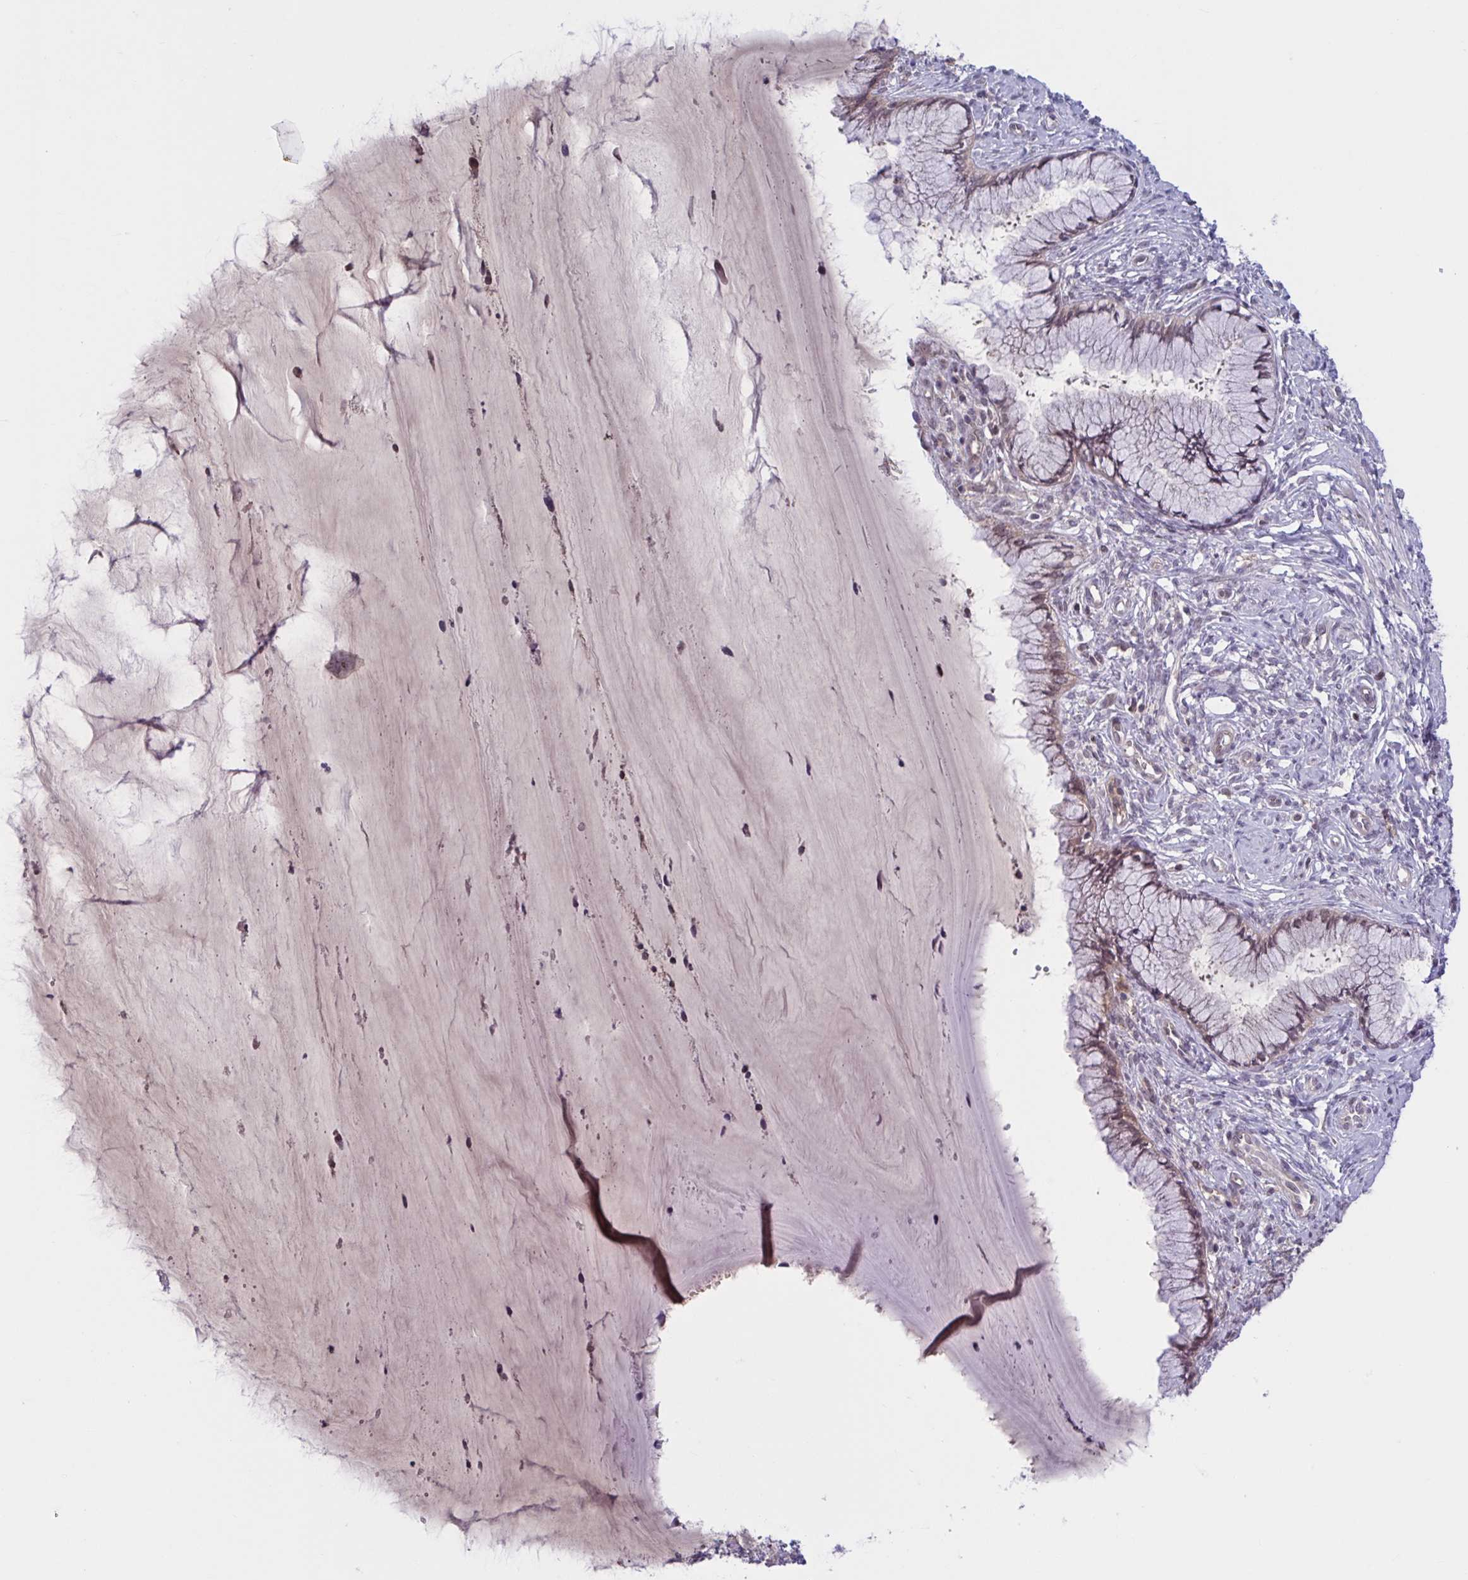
{"staining": {"intensity": "weak", "quantity": ">75%", "location": "cytoplasmic/membranous"}, "tissue": "cervix", "cell_type": "Glandular cells", "image_type": "normal", "snomed": [{"axis": "morphology", "description": "Normal tissue, NOS"}, {"axis": "topography", "description": "Cervix"}], "caption": "Unremarkable cervix demonstrates weak cytoplasmic/membranous expression in approximately >75% of glandular cells, visualized by immunohistochemistry.", "gene": "TTC7B", "patient": {"sex": "female", "age": 37}}